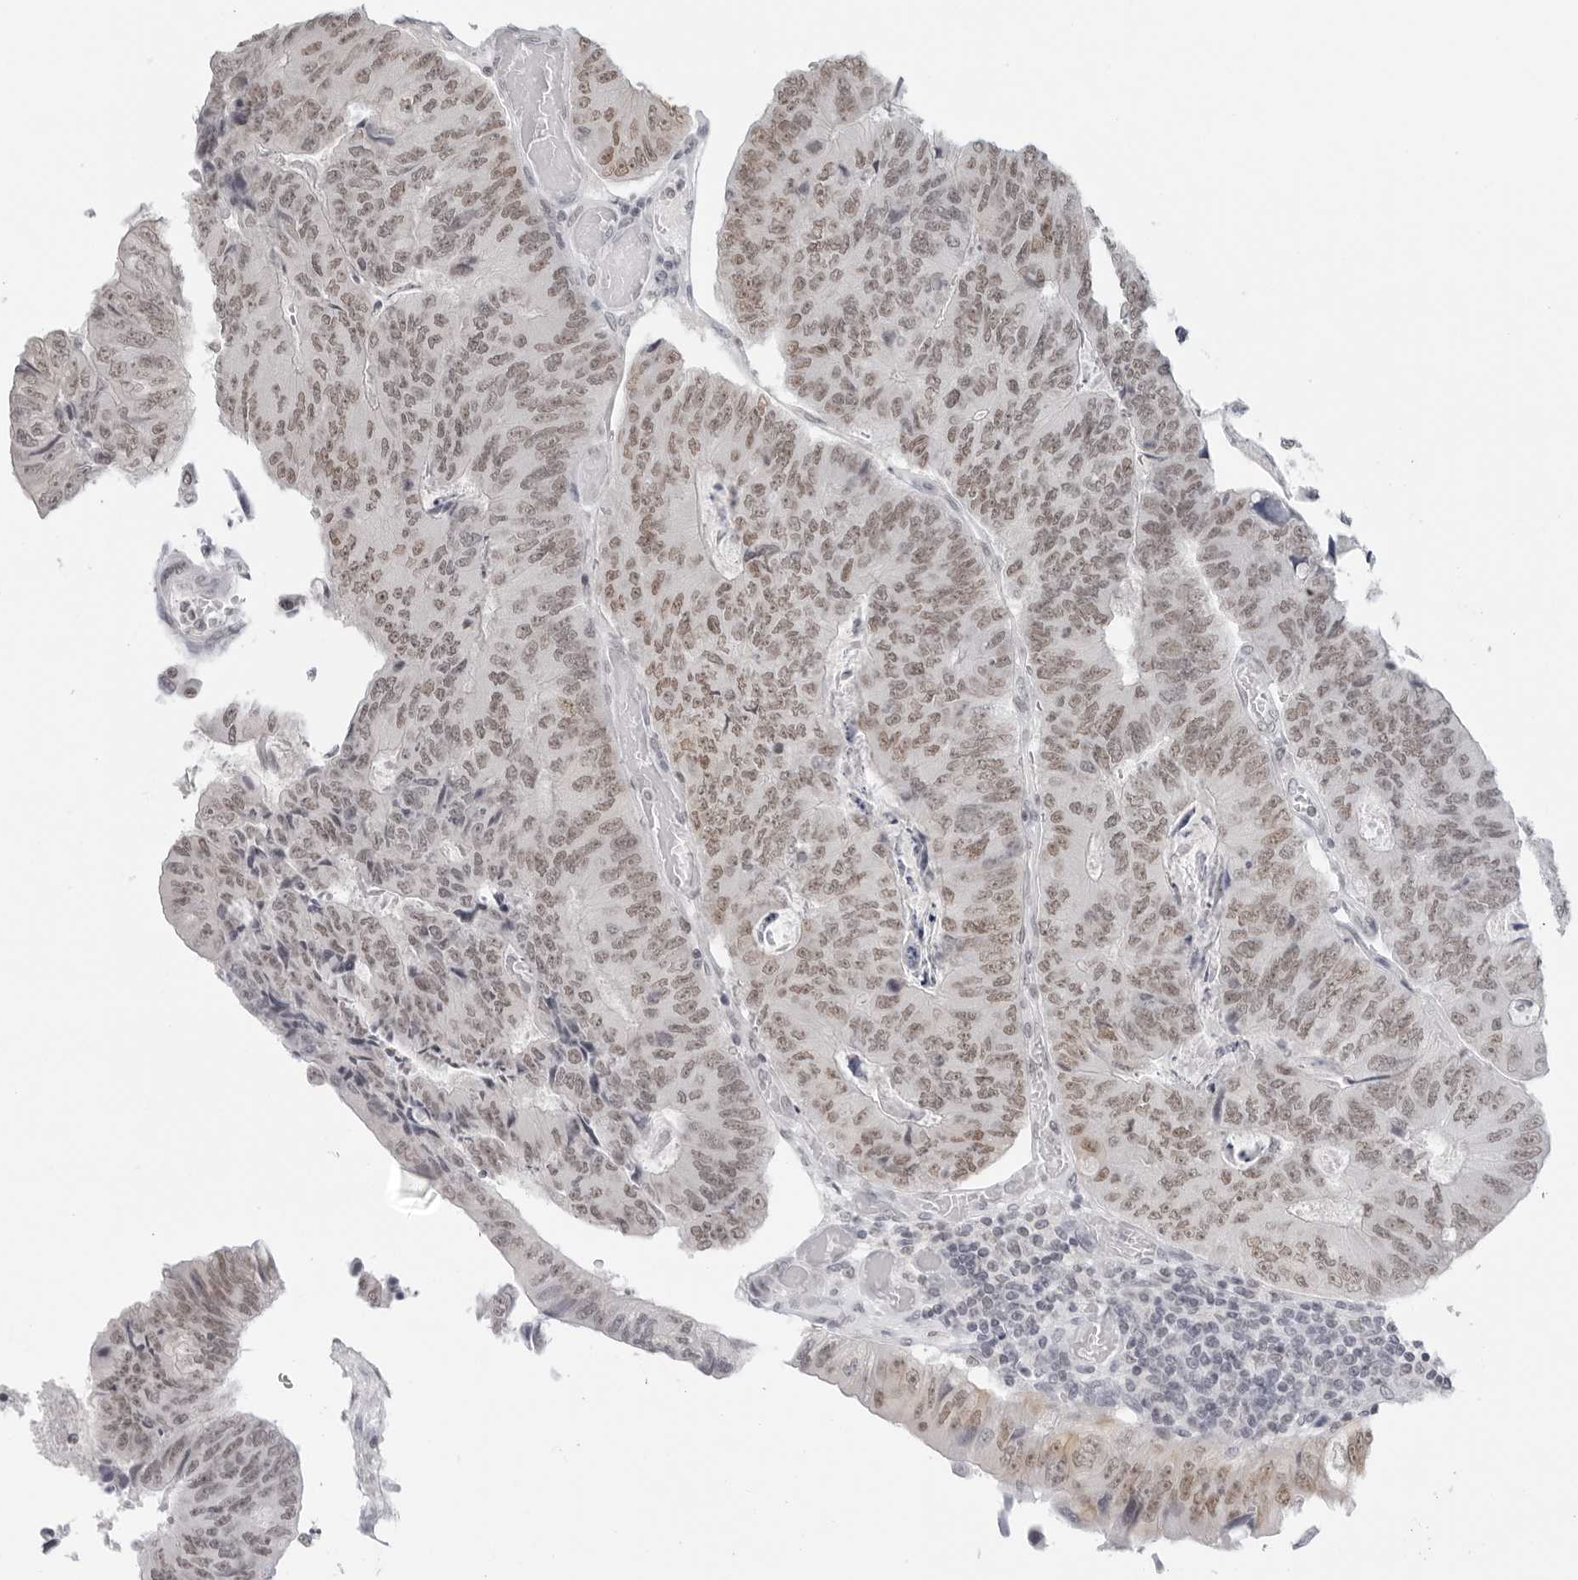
{"staining": {"intensity": "moderate", "quantity": ">75%", "location": "nuclear"}, "tissue": "colorectal cancer", "cell_type": "Tumor cells", "image_type": "cancer", "snomed": [{"axis": "morphology", "description": "Adenocarcinoma, NOS"}, {"axis": "topography", "description": "Colon"}], "caption": "Immunohistochemical staining of human adenocarcinoma (colorectal) displays medium levels of moderate nuclear positivity in about >75% of tumor cells.", "gene": "FLG2", "patient": {"sex": "female", "age": 67}}